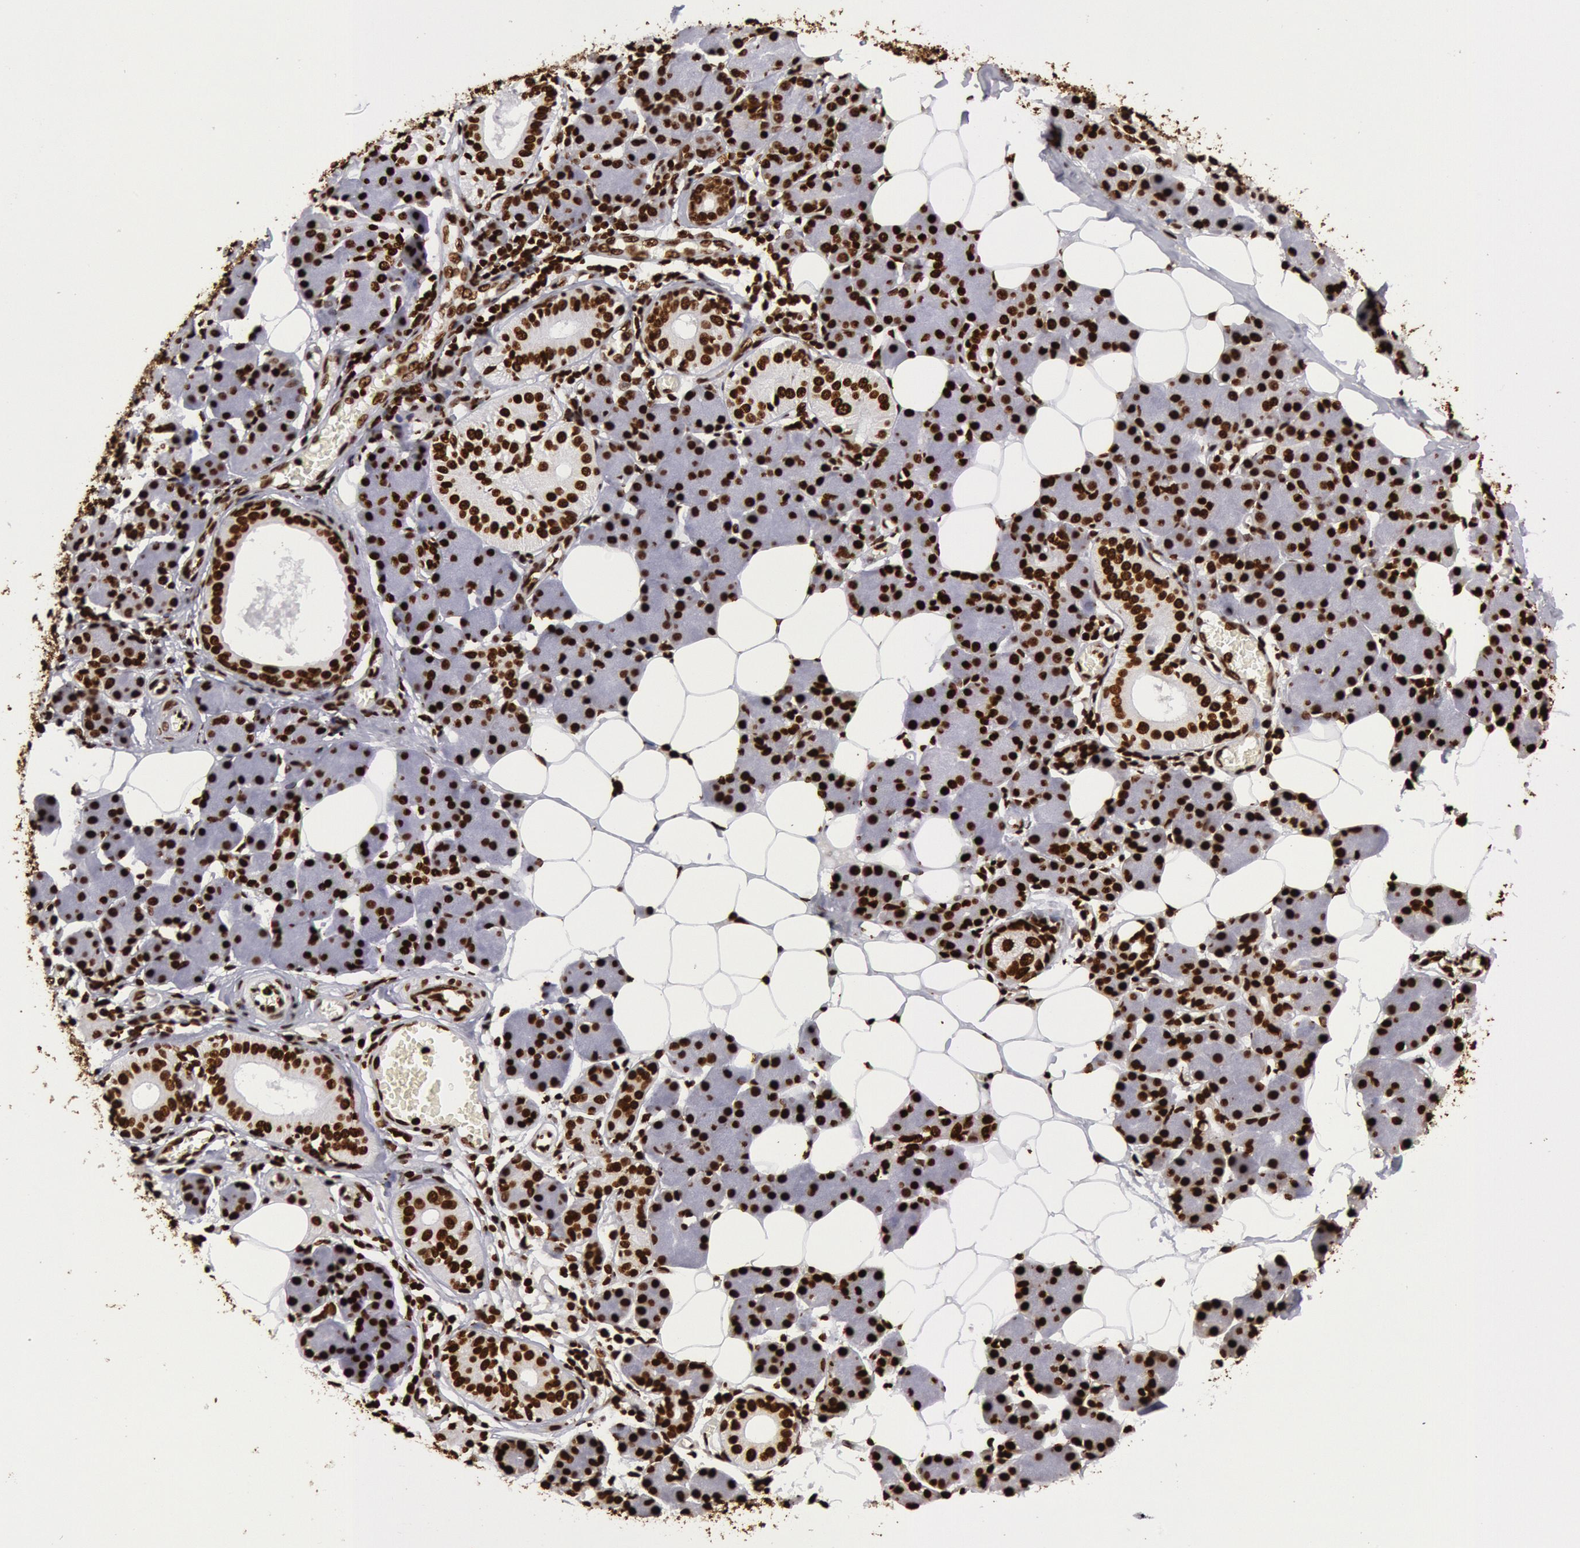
{"staining": {"intensity": "moderate", "quantity": ">75%", "location": "nuclear"}, "tissue": "salivary gland", "cell_type": "Glandular cells", "image_type": "normal", "snomed": [{"axis": "morphology", "description": "Normal tissue, NOS"}, {"axis": "morphology", "description": "Adenoma, NOS"}, {"axis": "topography", "description": "Salivary gland"}], "caption": "Salivary gland stained with a brown dye shows moderate nuclear positive staining in about >75% of glandular cells.", "gene": "H3", "patient": {"sex": "female", "age": 32}}